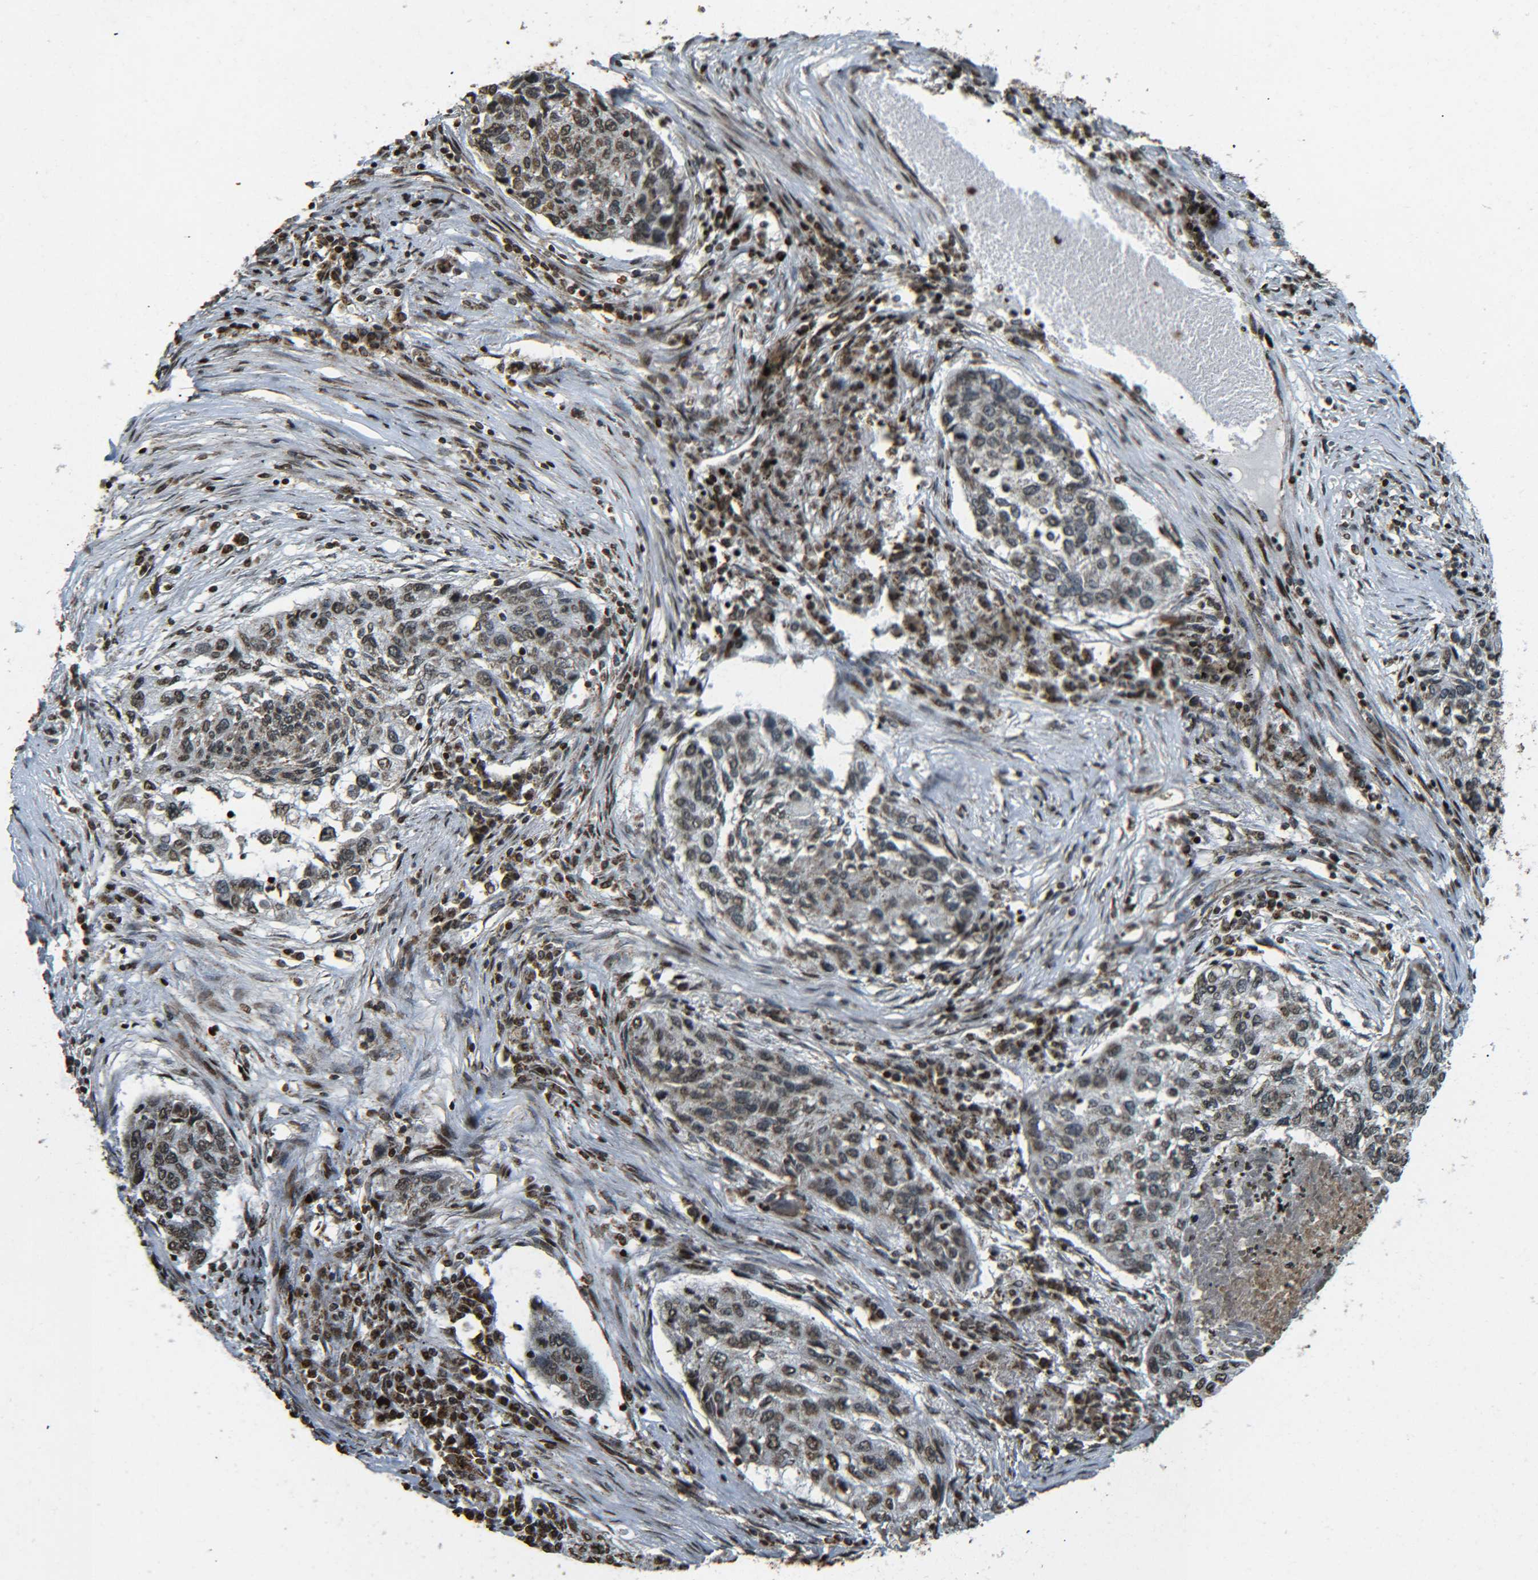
{"staining": {"intensity": "moderate", "quantity": ">75%", "location": "nuclear"}, "tissue": "lung cancer", "cell_type": "Tumor cells", "image_type": "cancer", "snomed": [{"axis": "morphology", "description": "Squamous cell carcinoma, NOS"}, {"axis": "topography", "description": "Lung"}], "caption": "Squamous cell carcinoma (lung) stained for a protein shows moderate nuclear positivity in tumor cells.", "gene": "NEUROG2", "patient": {"sex": "female", "age": 63}}